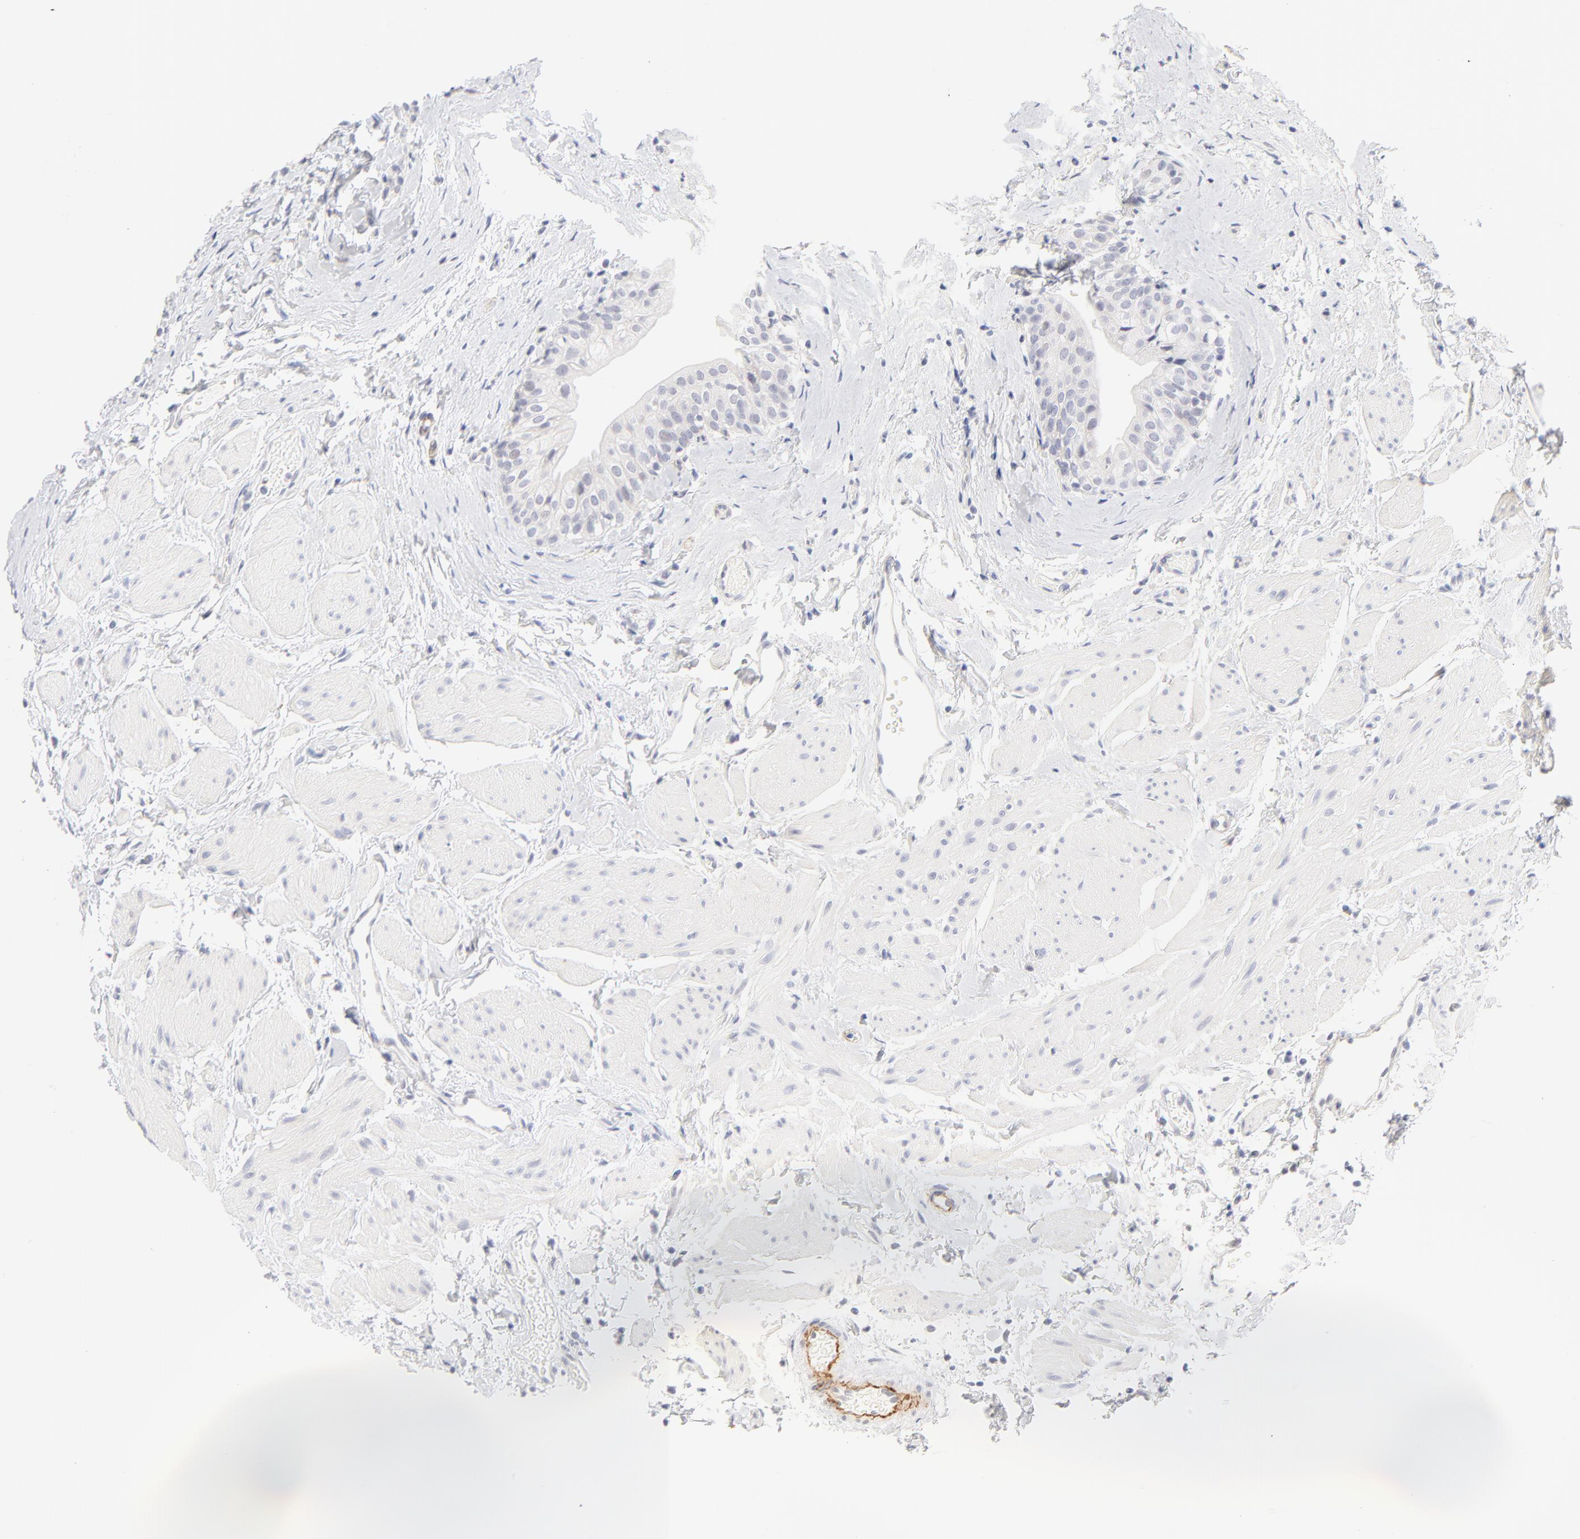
{"staining": {"intensity": "negative", "quantity": "none", "location": "none"}, "tissue": "urinary bladder", "cell_type": "Urothelial cells", "image_type": "normal", "snomed": [{"axis": "morphology", "description": "Normal tissue, NOS"}, {"axis": "topography", "description": "Urinary bladder"}], "caption": "This is a micrograph of immunohistochemistry (IHC) staining of unremarkable urinary bladder, which shows no positivity in urothelial cells. (IHC, brightfield microscopy, high magnification).", "gene": "NPNT", "patient": {"sex": "male", "age": 59}}